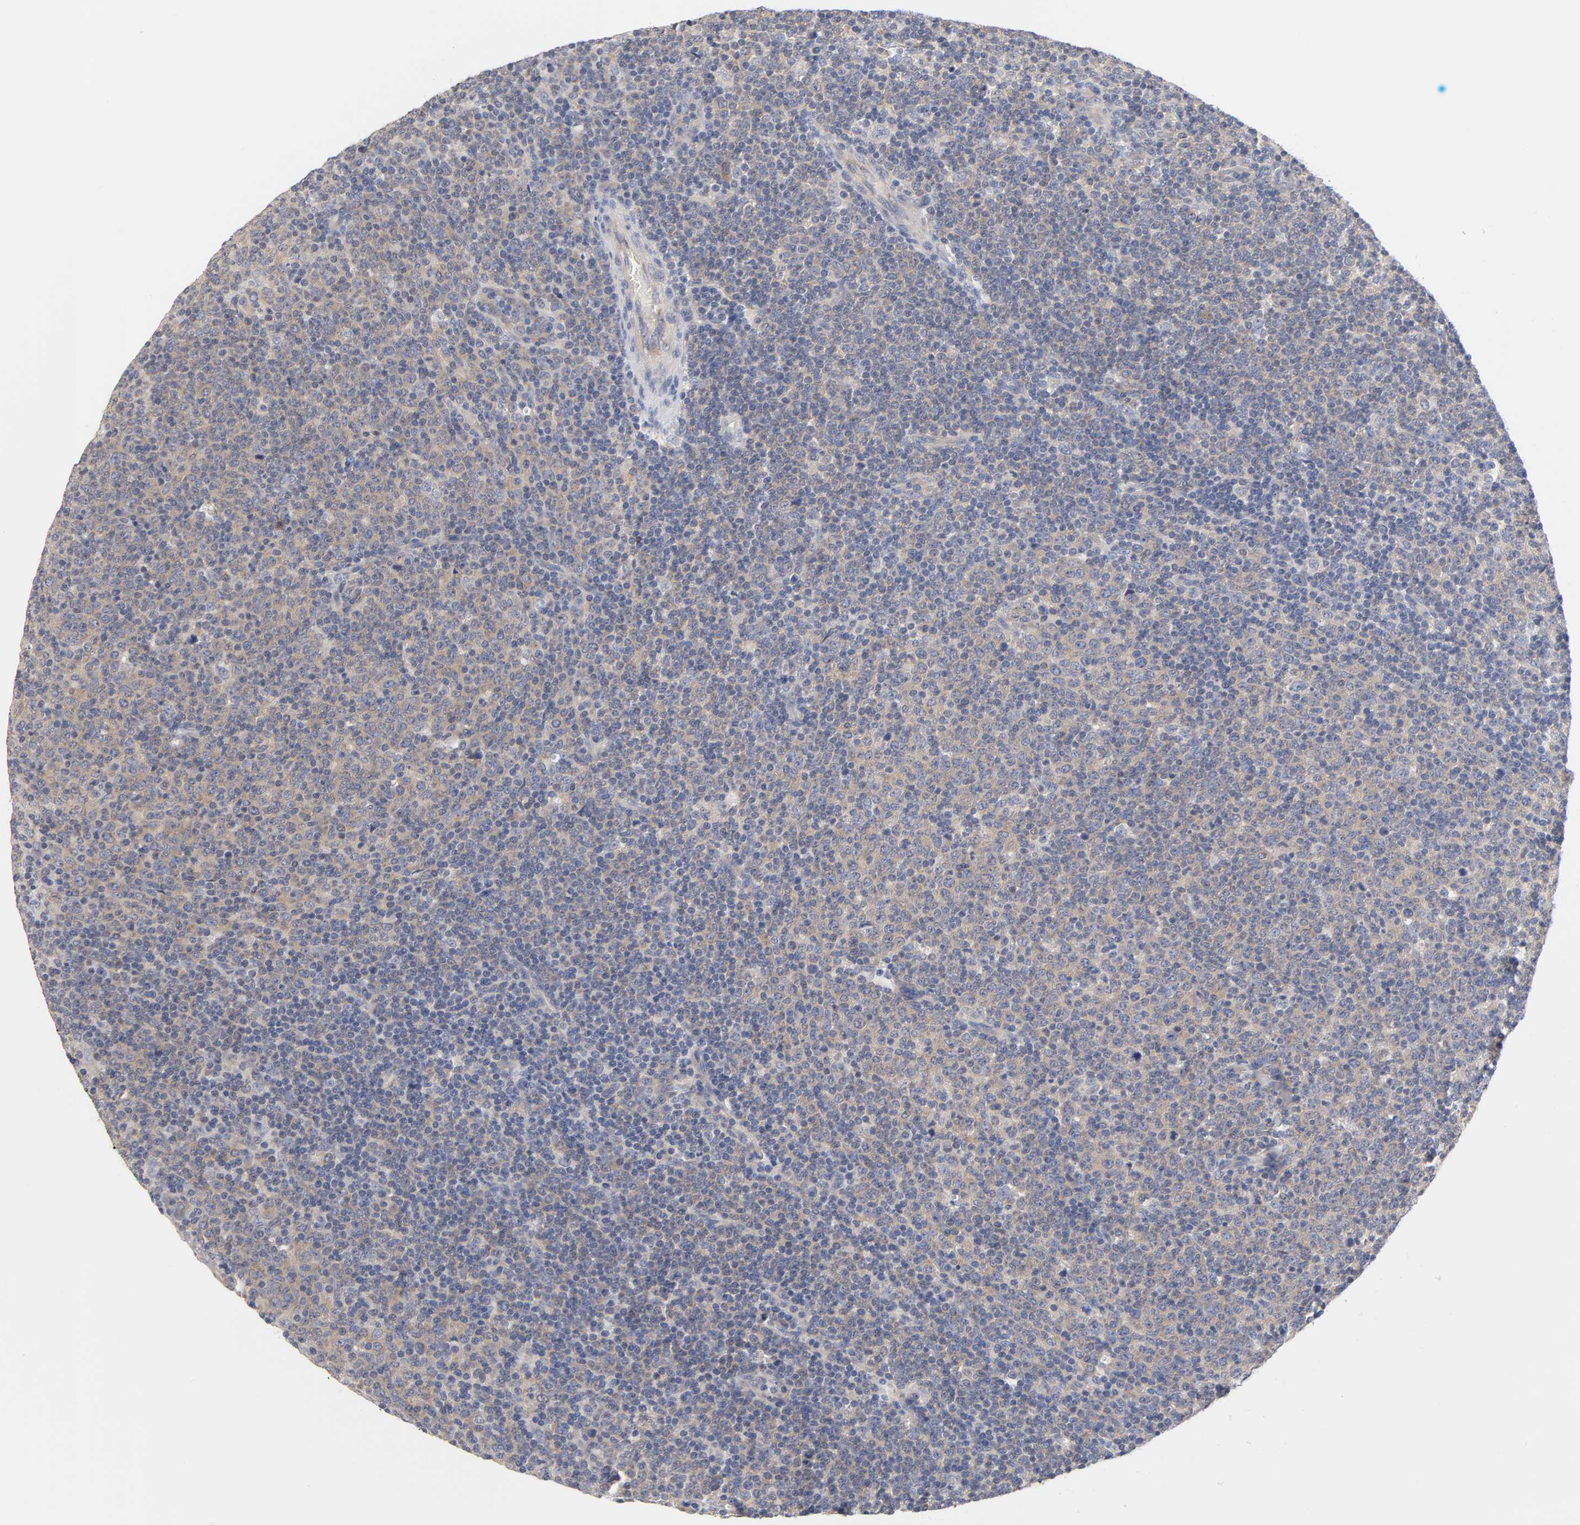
{"staining": {"intensity": "weak", "quantity": ">75%", "location": "cytoplasmic/membranous"}, "tissue": "lymphoma", "cell_type": "Tumor cells", "image_type": "cancer", "snomed": [{"axis": "morphology", "description": "Malignant lymphoma, non-Hodgkin's type, Low grade"}, {"axis": "topography", "description": "Lymph node"}], "caption": "Immunohistochemistry (IHC) image of neoplastic tissue: low-grade malignant lymphoma, non-Hodgkin's type stained using IHC shows low levels of weak protein expression localized specifically in the cytoplasmic/membranous of tumor cells, appearing as a cytoplasmic/membranous brown color.", "gene": "C17orf75", "patient": {"sex": "male", "age": 70}}